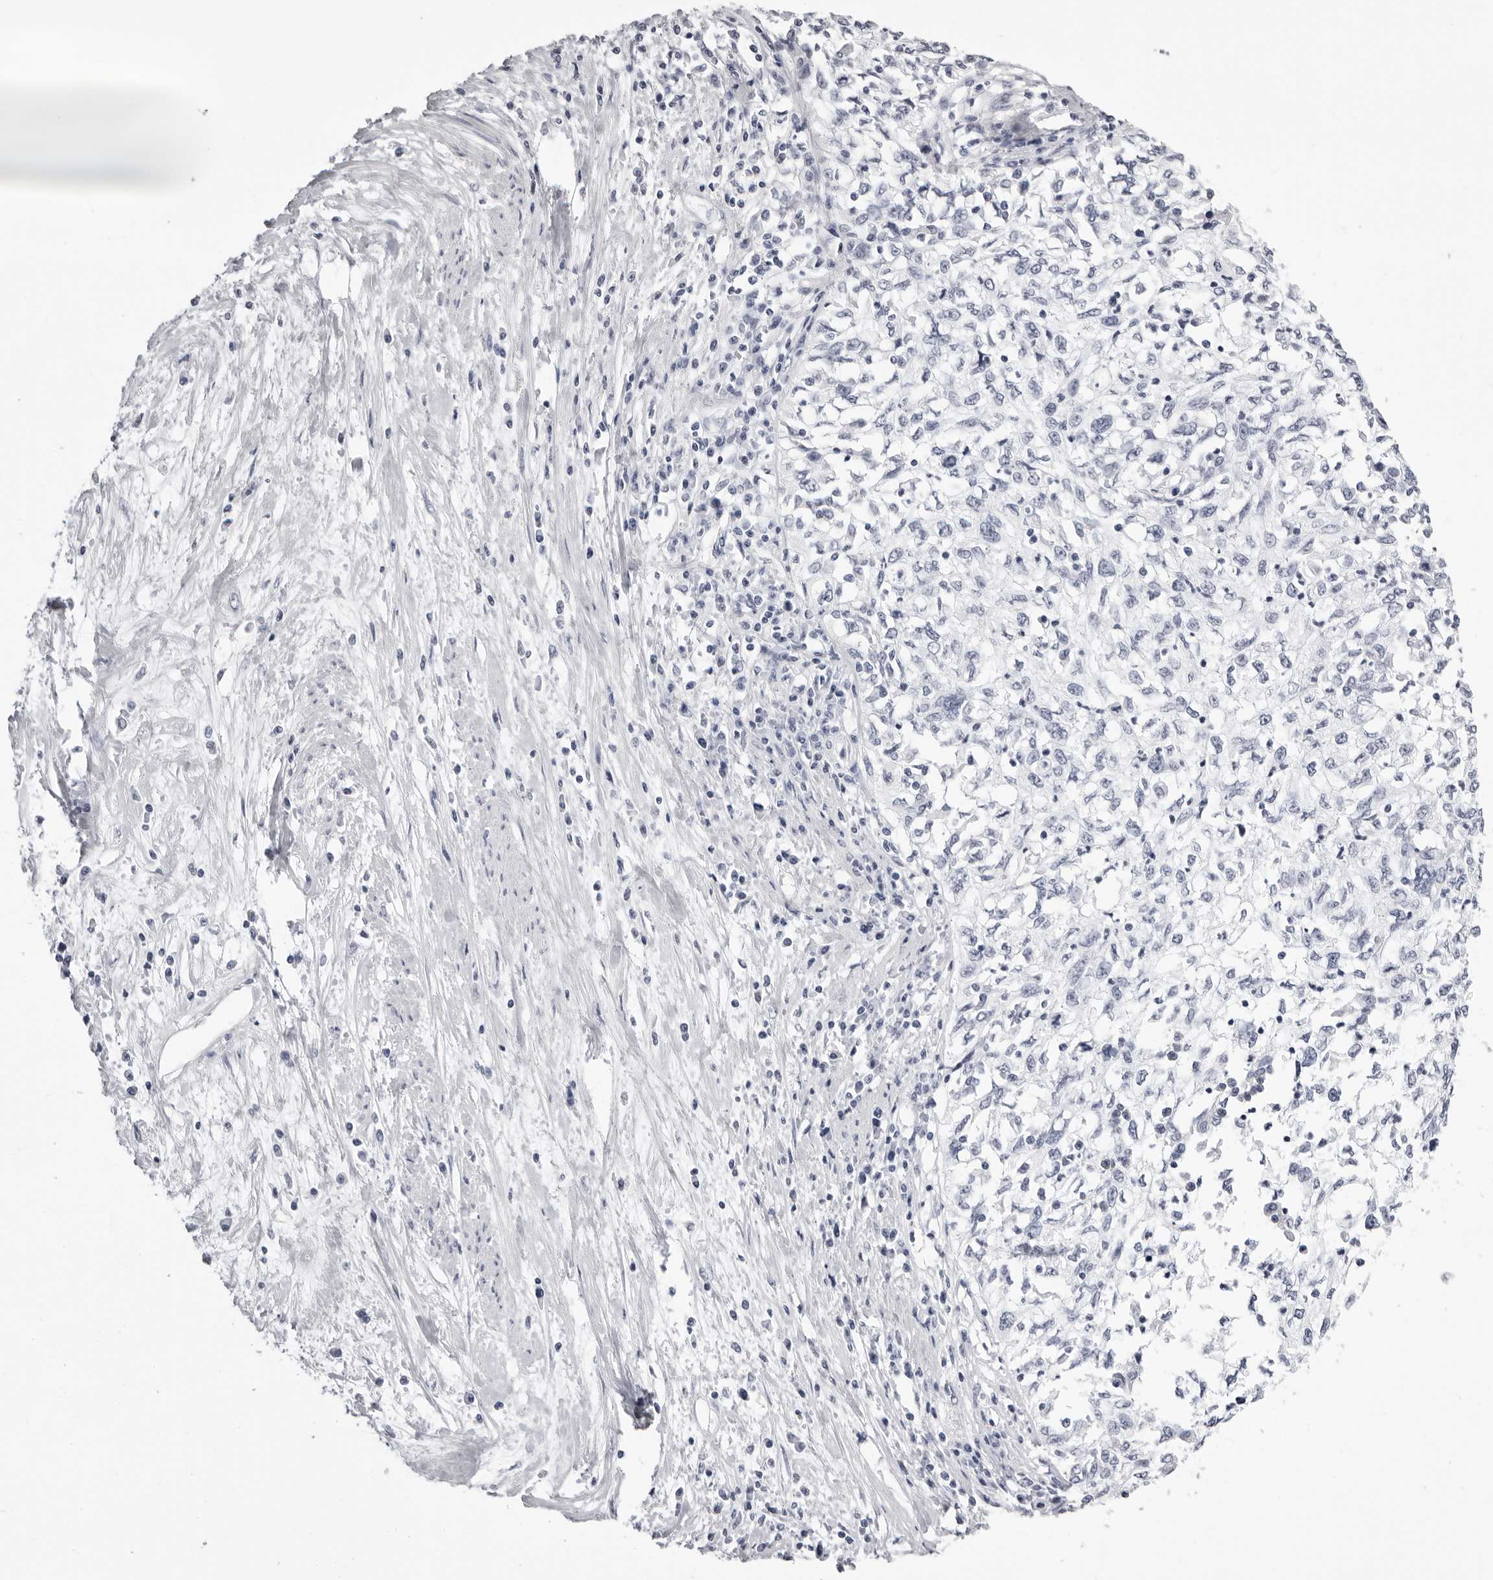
{"staining": {"intensity": "negative", "quantity": "none", "location": "none"}, "tissue": "cervical cancer", "cell_type": "Tumor cells", "image_type": "cancer", "snomed": [{"axis": "morphology", "description": "Squamous cell carcinoma, NOS"}, {"axis": "topography", "description": "Cervix"}], "caption": "IHC of cervical cancer (squamous cell carcinoma) reveals no positivity in tumor cells.", "gene": "RHO", "patient": {"sex": "female", "age": 57}}